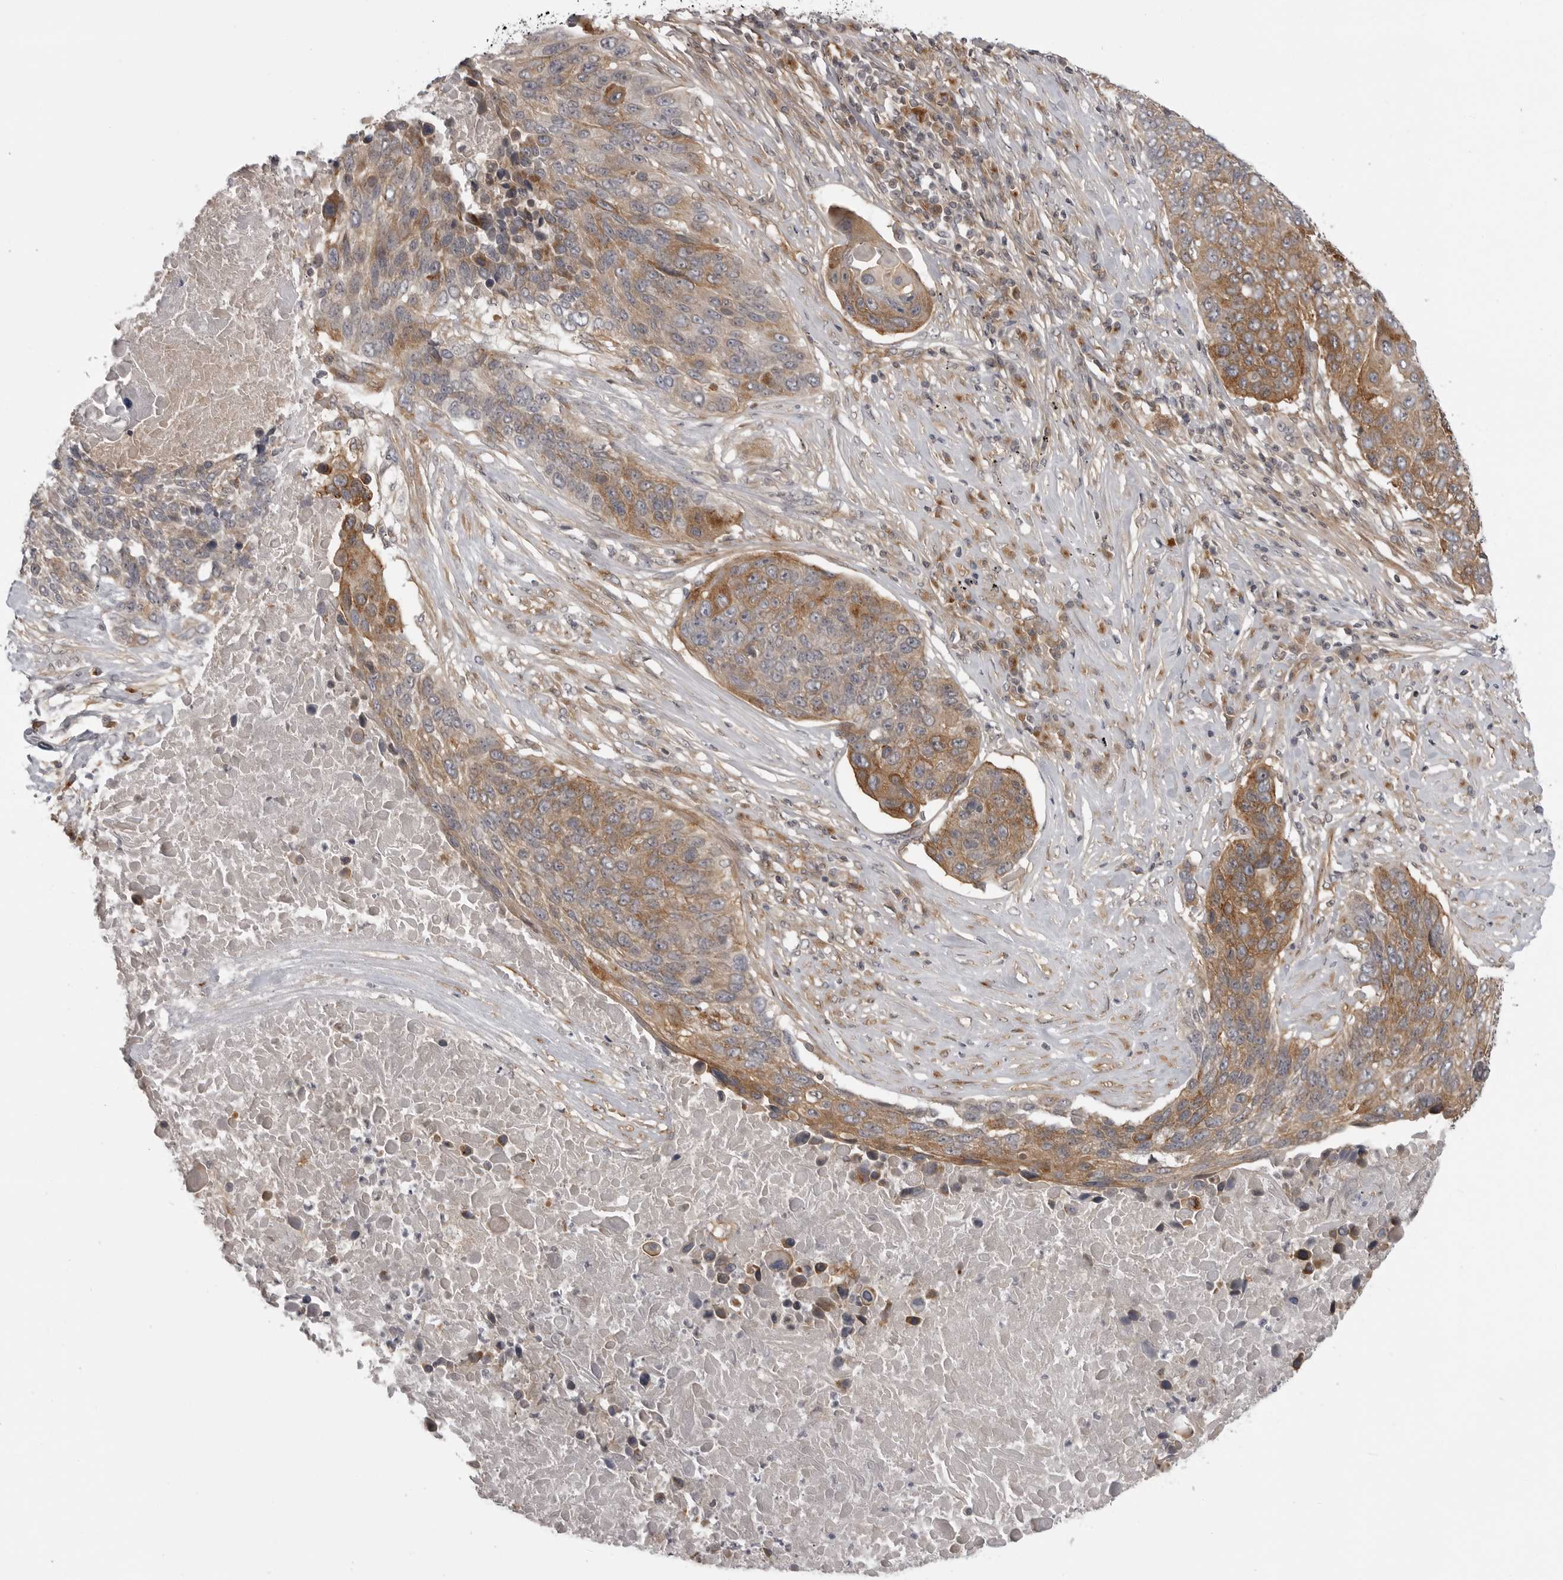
{"staining": {"intensity": "moderate", "quantity": "25%-75%", "location": "cytoplasmic/membranous"}, "tissue": "lung cancer", "cell_type": "Tumor cells", "image_type": "cancer", "snomed": [{"axis": "morphology", "description": "Squamous cell carcinoma, NOS"}, {"axis": "topography", "description": "Lung"}], "caption": "Immunohistochemical staining of squamous cell carcinoma (lung) exhibits medium levels of moderate cytoplasmic/membranous staining in approximately 25%-75% of tumor cells. The staining was performed using DAB, with brown indicating positive protein expression. Nuclei are stained blue with hematoxylin.", "gene": "LRRC45", "patient": {"sex": "male", "age": 66}}